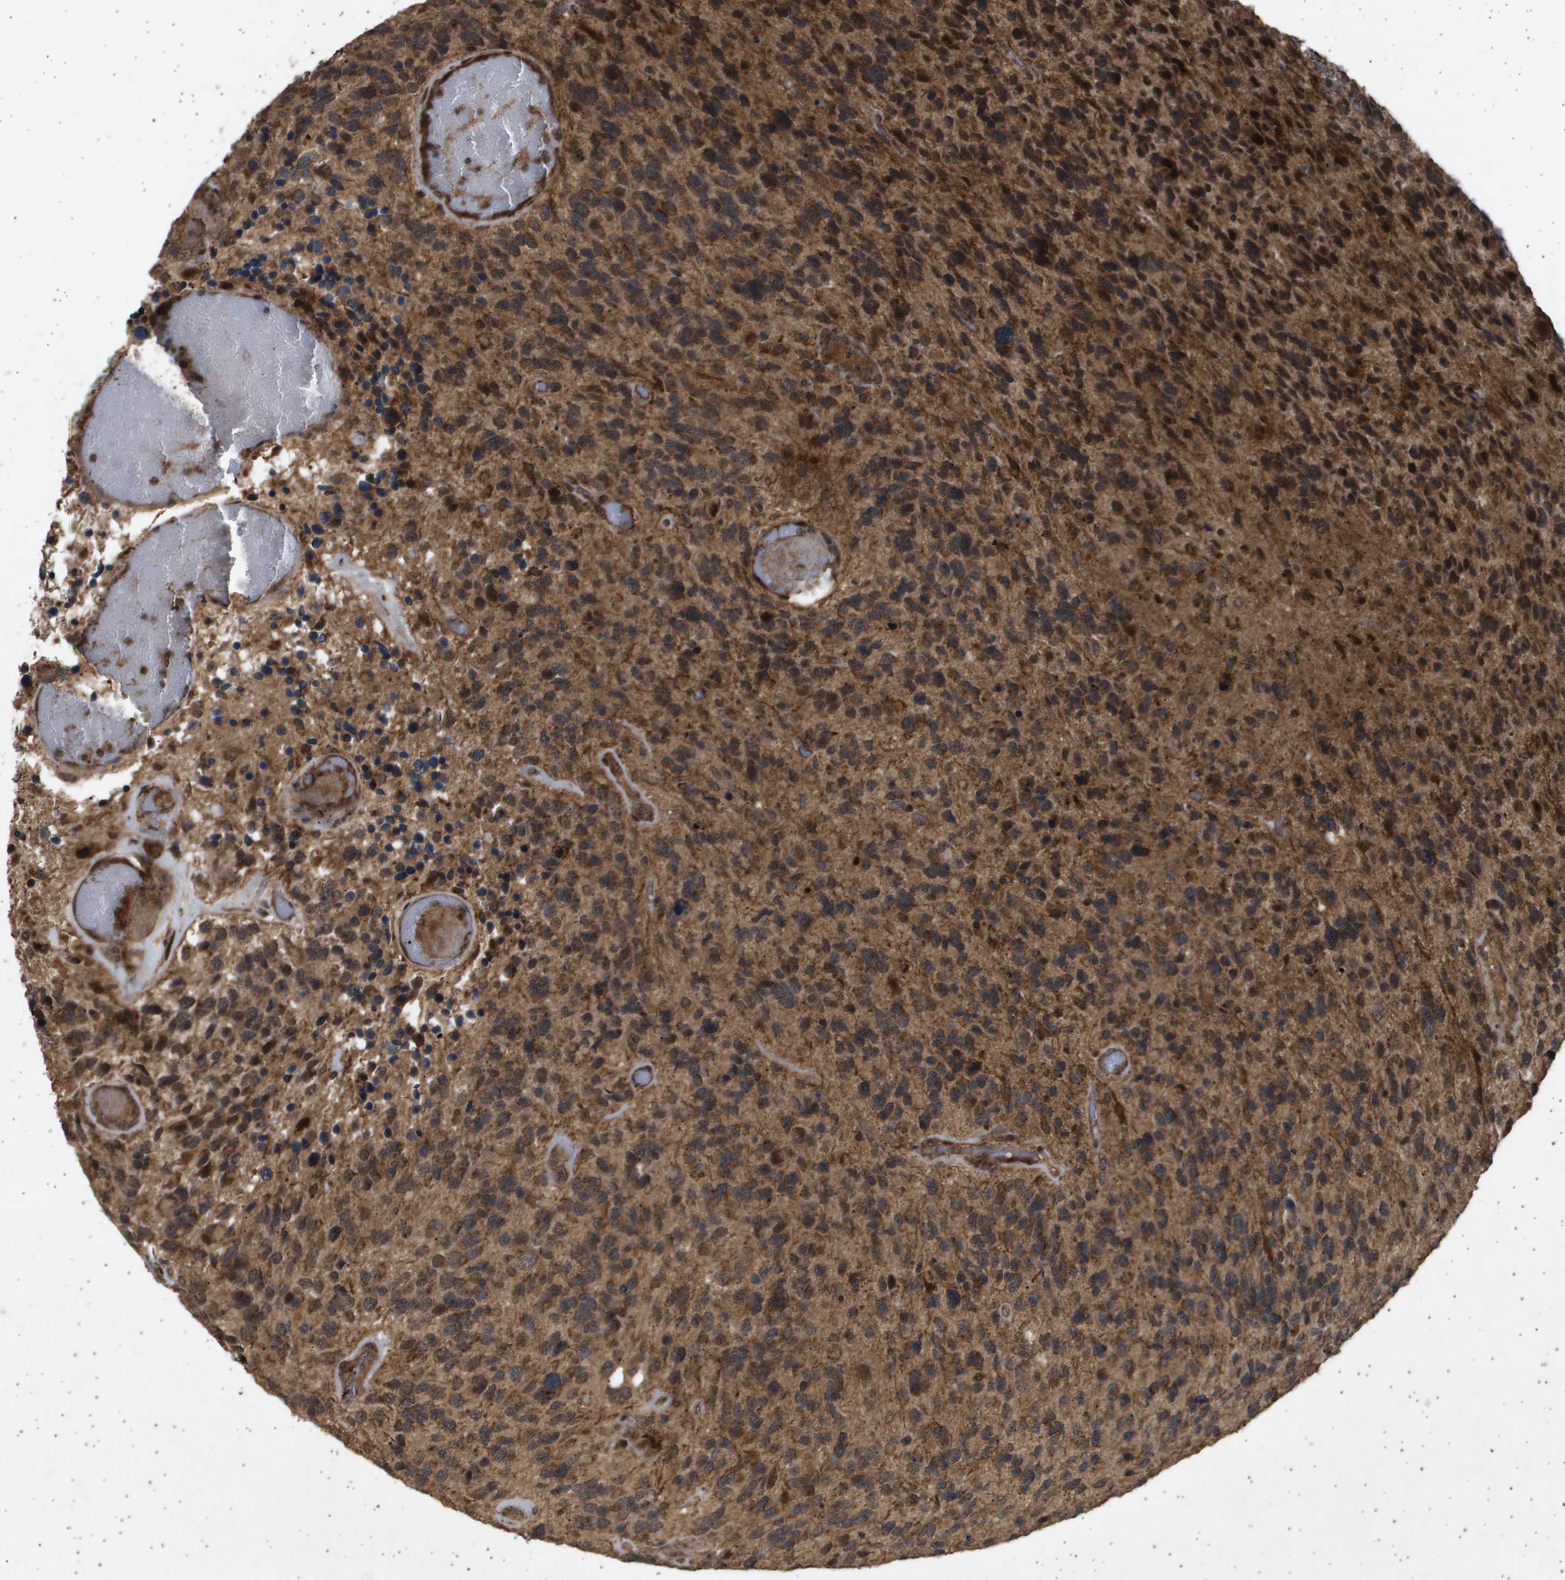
{"staining": {"intensity": "moderate", "quantity": ">75%", "location": "cytoplasmic/membranous"}, "tissue": "glioma", "cell_type": "Tumor cells", "image_type": "cancer", "snomed": [{"axis": "morphology", "description": "Glioma, malignant, High grade"}, {"axis": "topography", "description": "Brain"}], "caption": "A photomicrograph showing moderate cytoplasmic/membranous positivity in approximately >75% of tumor cells in glioma, as visualized by brown immunohistochemical staining.", "gene": "TNRC6A", "patient": {"sex": "female", "age": 58}}